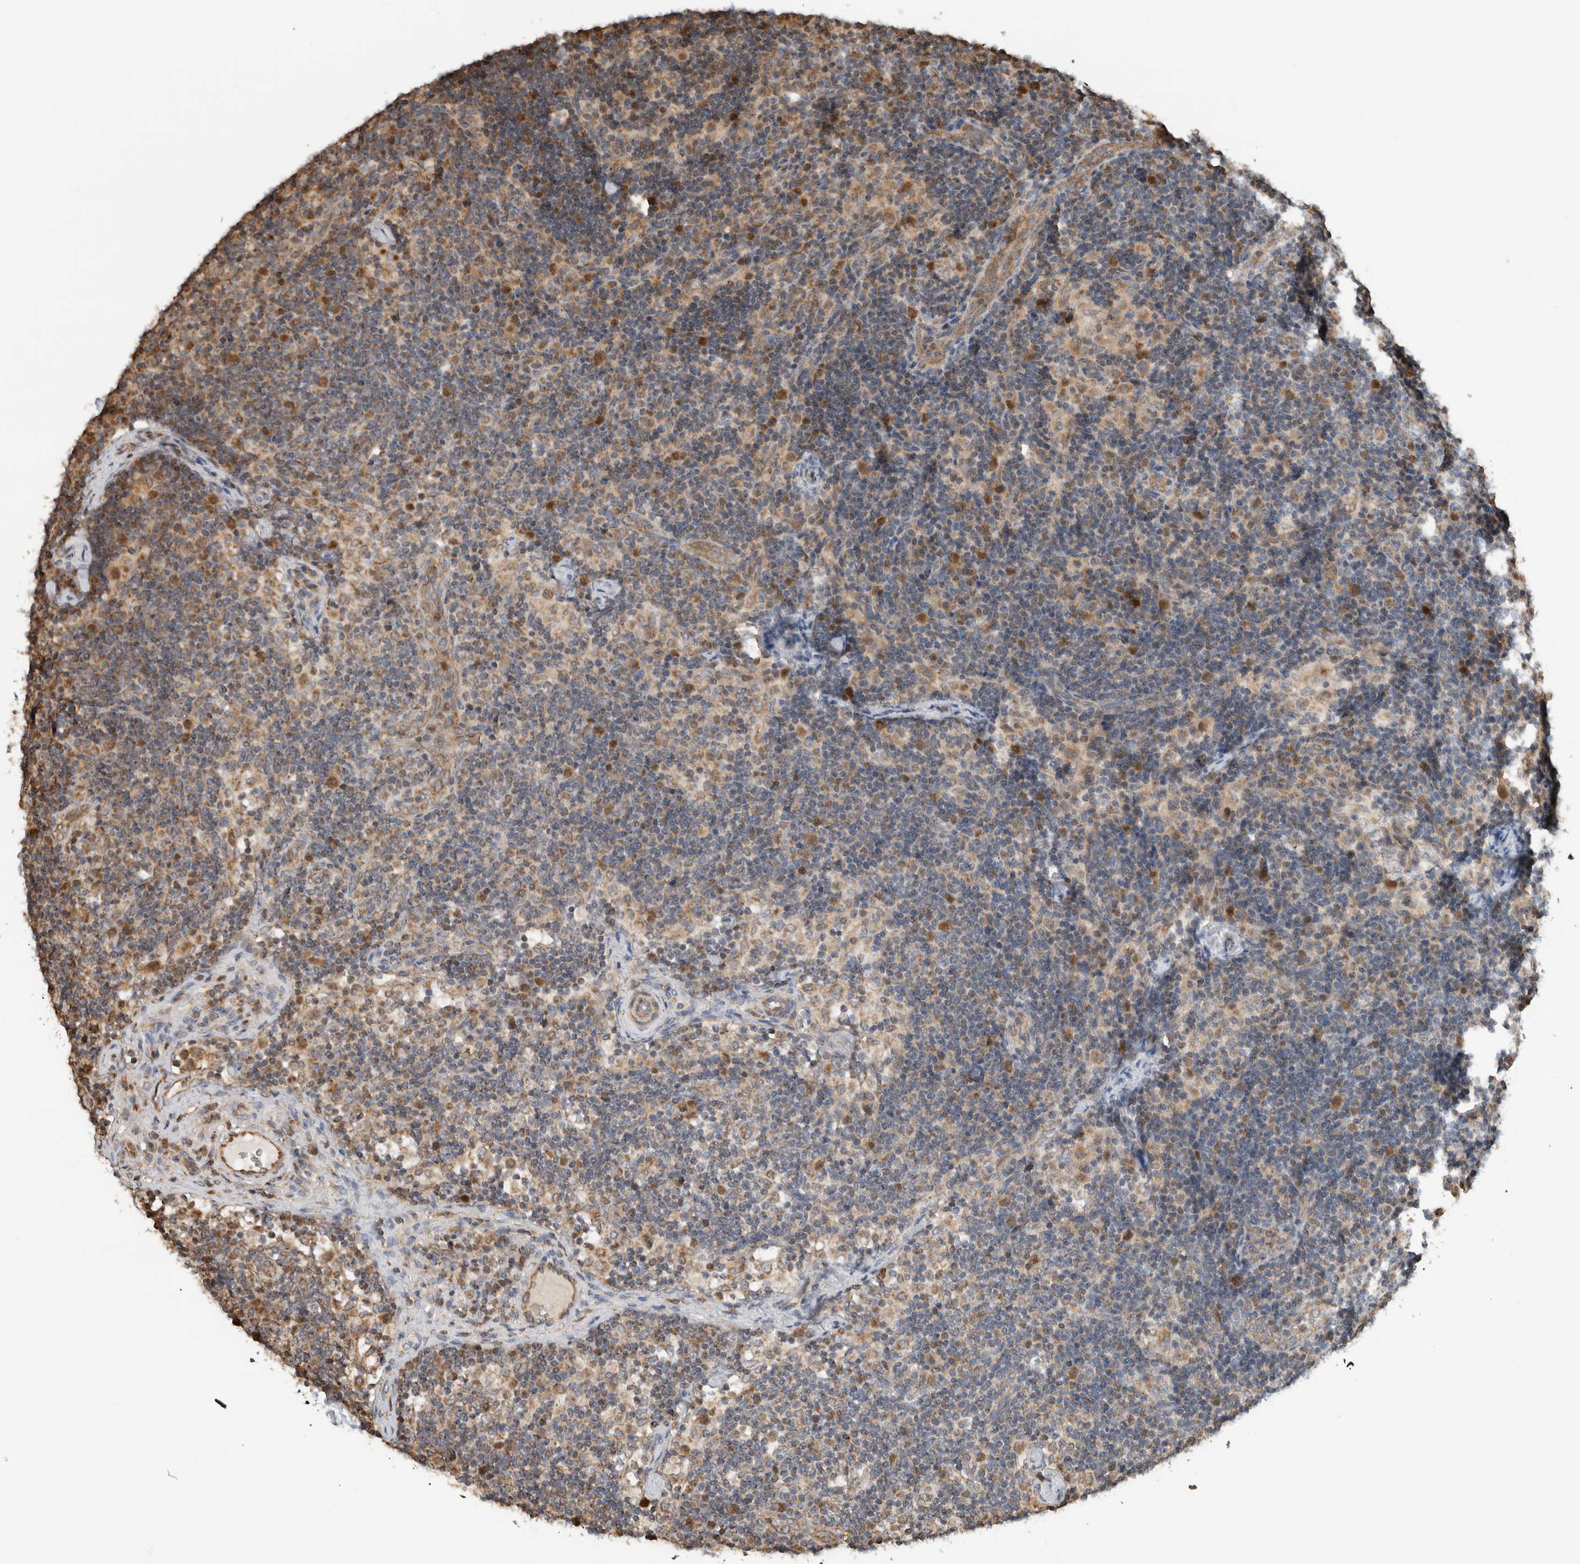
{"staining": {"intensity": "moderate", "quantity": "25%-75%", "location": "cytoplasmic/membranous,nuclear"}, "tissue": "lymph node", "cell_type": "Germinal center cells", "image_type": "normal", "snomed": [{"axis": "morphology", "description": "Normal tissue, NOS"}, {"axis": "topography", "description": "Lymph node"}], "caption": "The immunohistochemical stain highlights moderate cytoplasmic/membranous,nuclear expression in germinal center cells of normal lymph node. (Stains: DAB in brown, nuclei in blue, Microscopy: brightfield microscopy at high magnification).", "gene": "GINS4", "patient": {"sex": "female", "age": 22}}